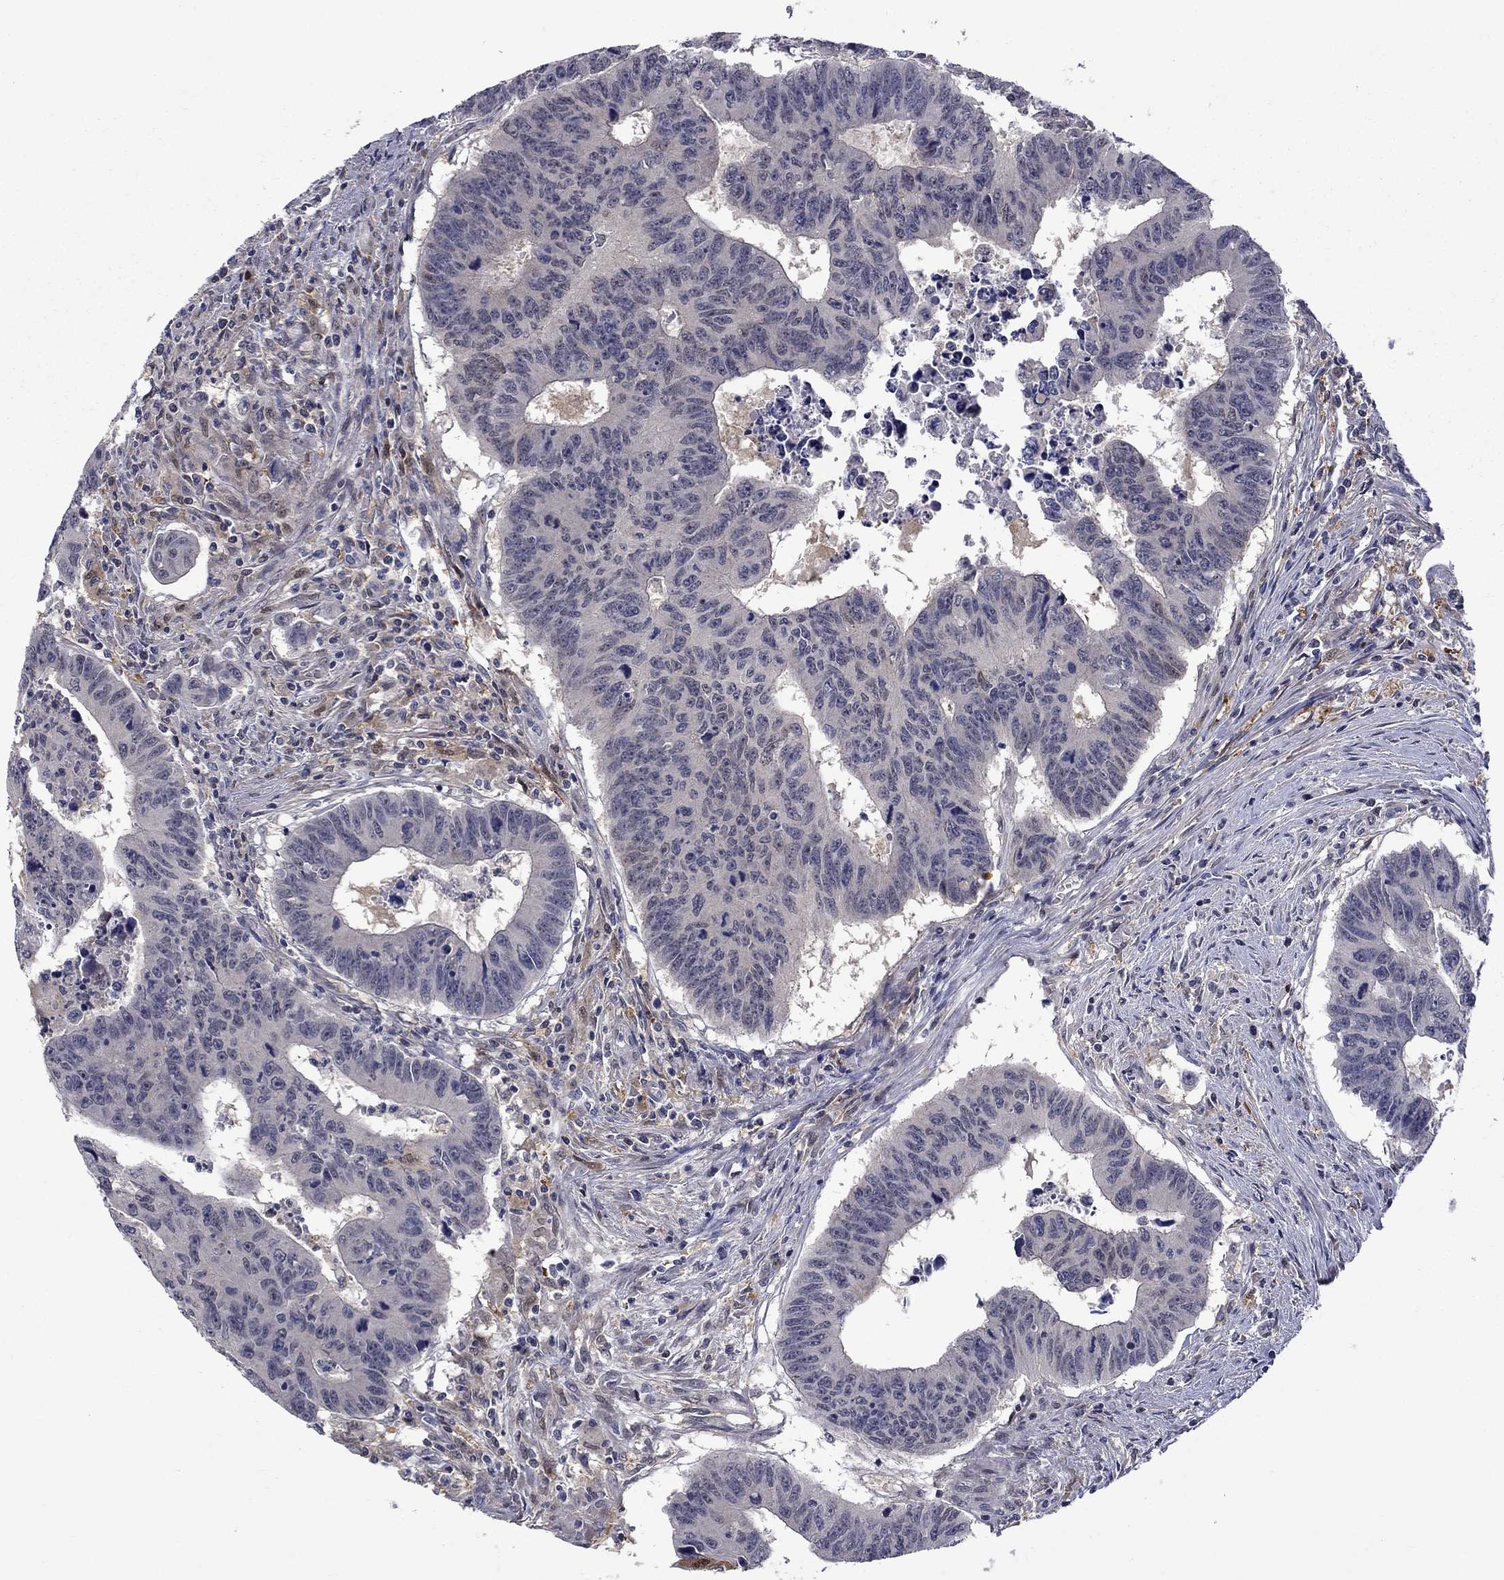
{"staining": {"intensity": "negative", "quantity": "none", "location": "none"}, "tissue": "colorectal cancer", "cell_type": "Tumor cells", "image_type": "cancer", "snomed": [{"axis": "morphology", "description": "Adenocarcinoma, NOS"}, {"axis": "topography", "description": "Rectum"}], "caption": "A micrograph of colorectal cancer stained for a protein displays no brown staining in tumor cells. Brightfield microscopy of IHC stained with DAB (brown) and hematoxylin (blue), captured at high magnification.", "gene": "CBR1", "patient": {"sex": "female", "age": 85}}